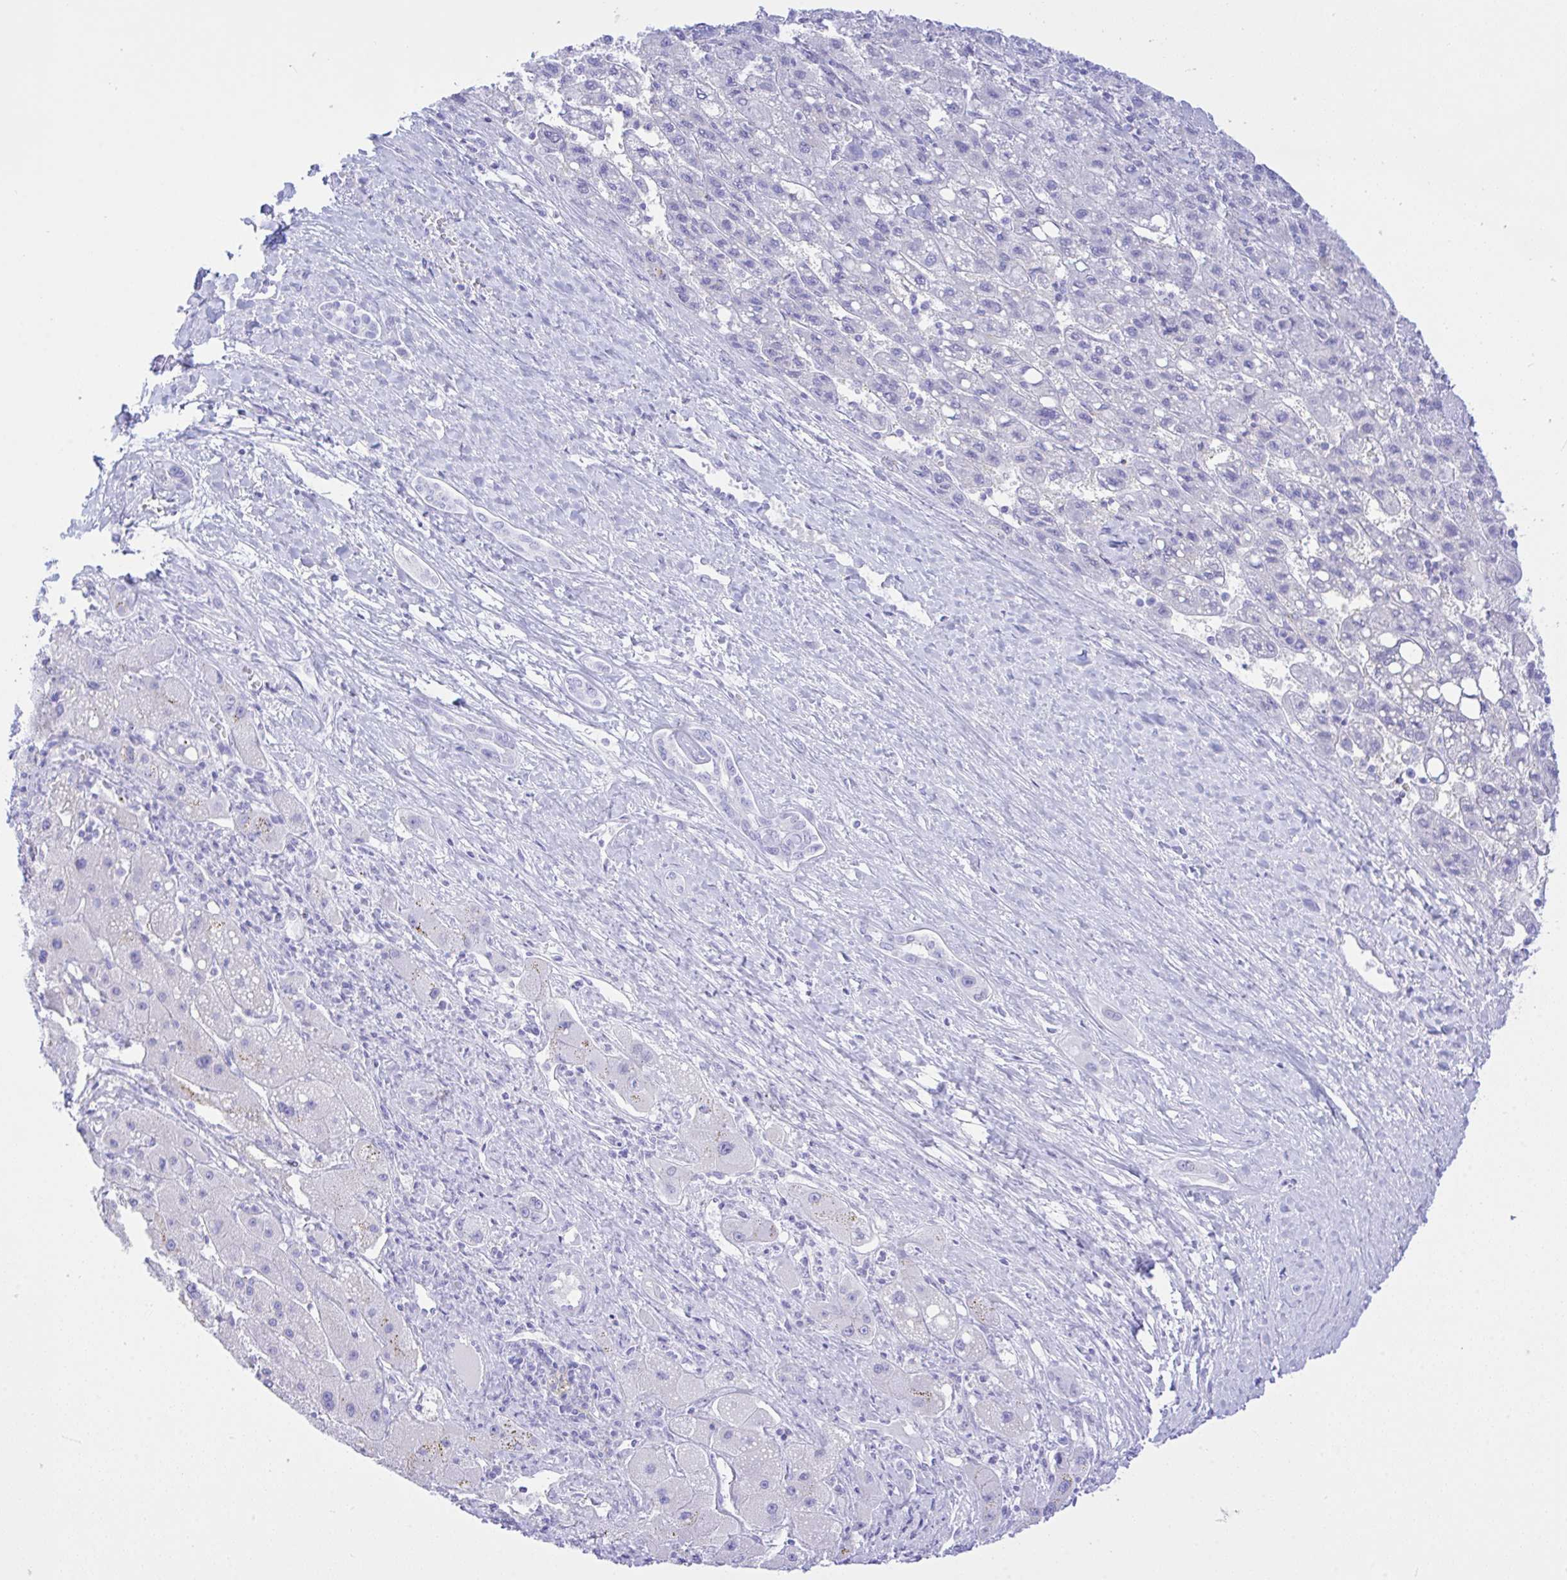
{"staining": {"intensity": "negative", "quantity": "none", "location": "none"}, "tissue": "liver cancer", "cell_type": "Tumor cells", "image_type": "cancer", "snomed": [{"axis": "morphology", "description": "Carcinoma, Hepatocellular, NOS"}, {"axis": "topography", "description": "Liver"}], "caption": "High power microscopy histopathology image of an immunohistochemistry histopathology image of hepatocellular carcinoma (liver), revealing no significant staining in tumor cells.", "gene": "SELENOV", "patient": {"sex": "female", "age": 82}}